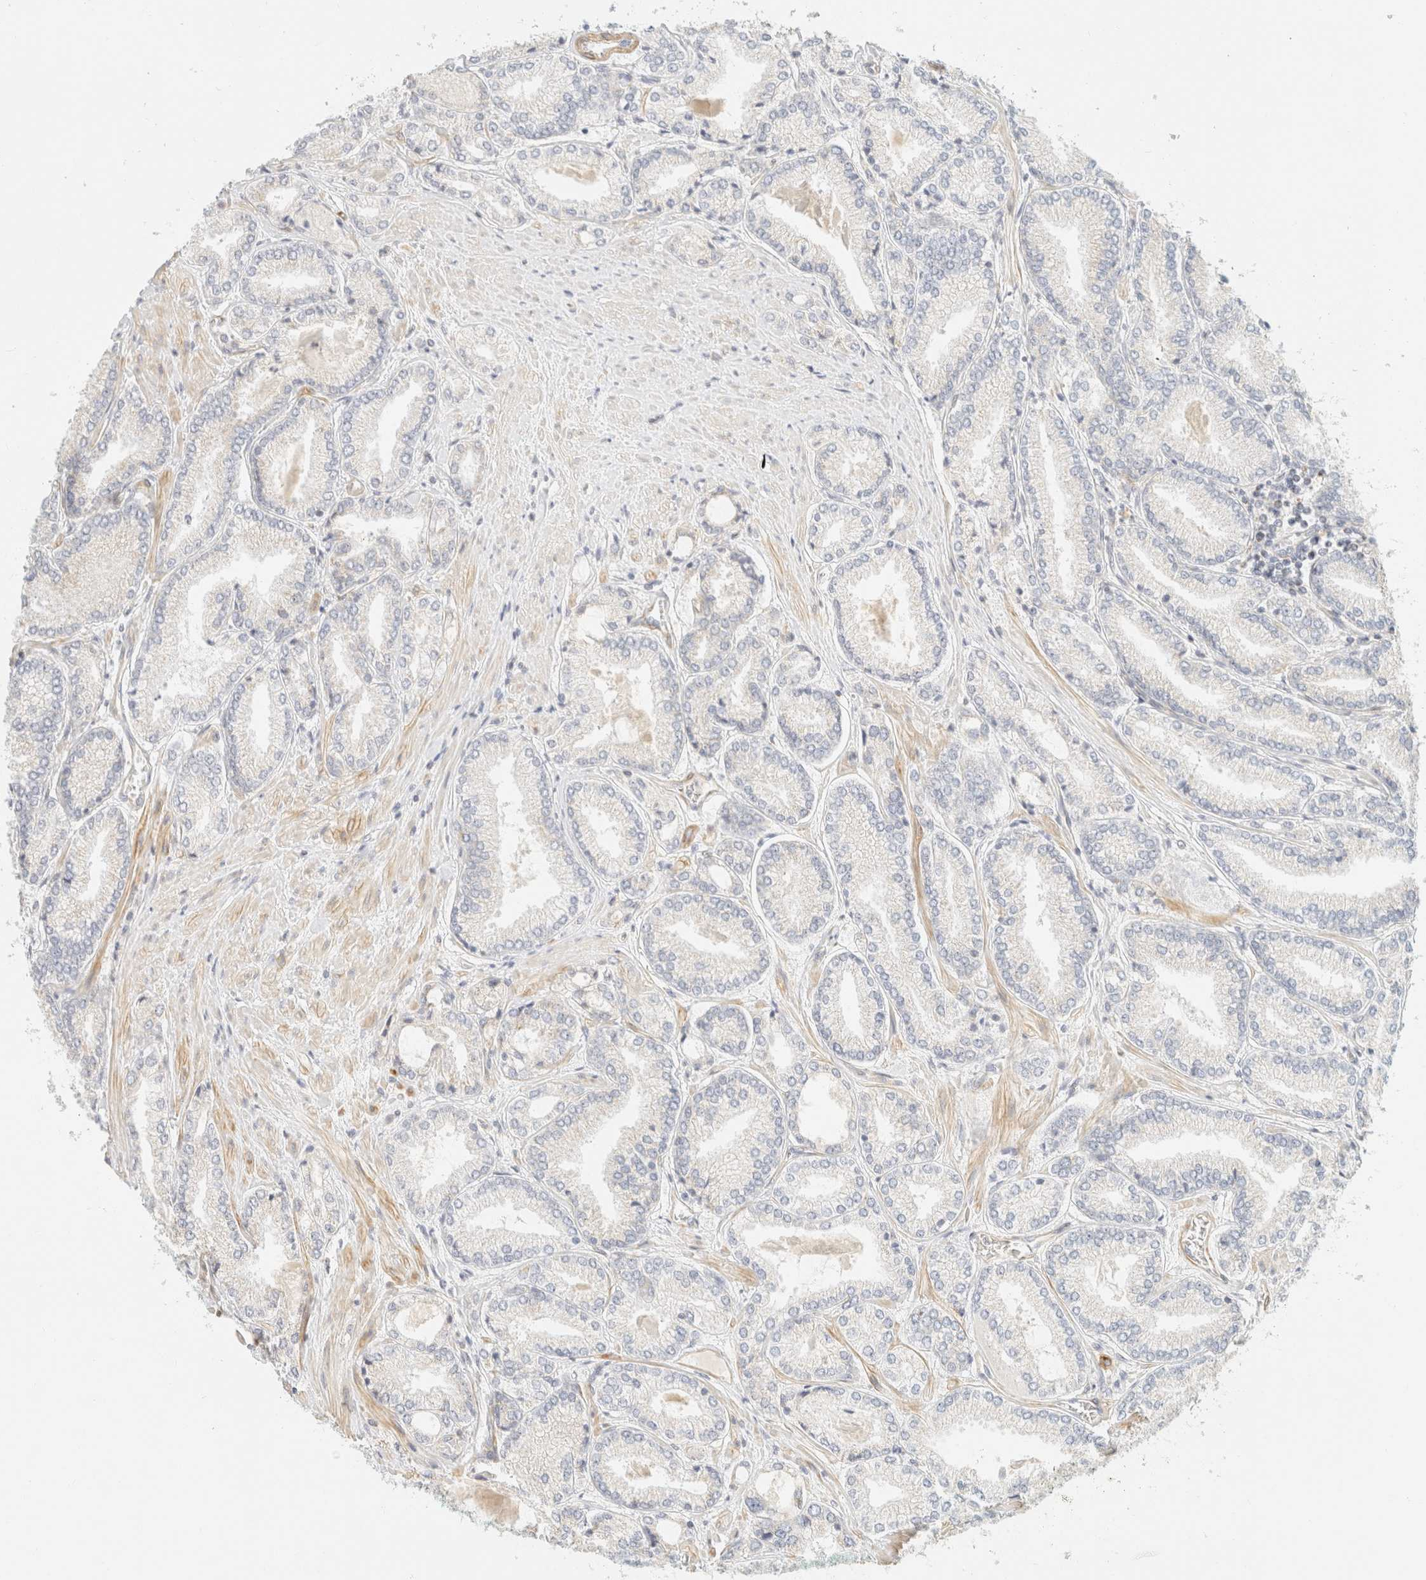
{"staining": {"intensity": "negative", "quantity": "none", "location": "none"}, "tissue": "prostate cancer", "cell_type": "Tumor cells", "image_type": "cancer", "snomed": [{"axis": "morphology", "description": "Adenocarcinoma, Low grade"}, {"axis": "topography", "description": "Prostate"}], "caption": "Immunohistochemical staining of prostate adenocarcinoma (low-grade) reveals no significant staining in tumor cells.", "gene": "MRM3", "patient": {"sex": "male", "age": 62}}